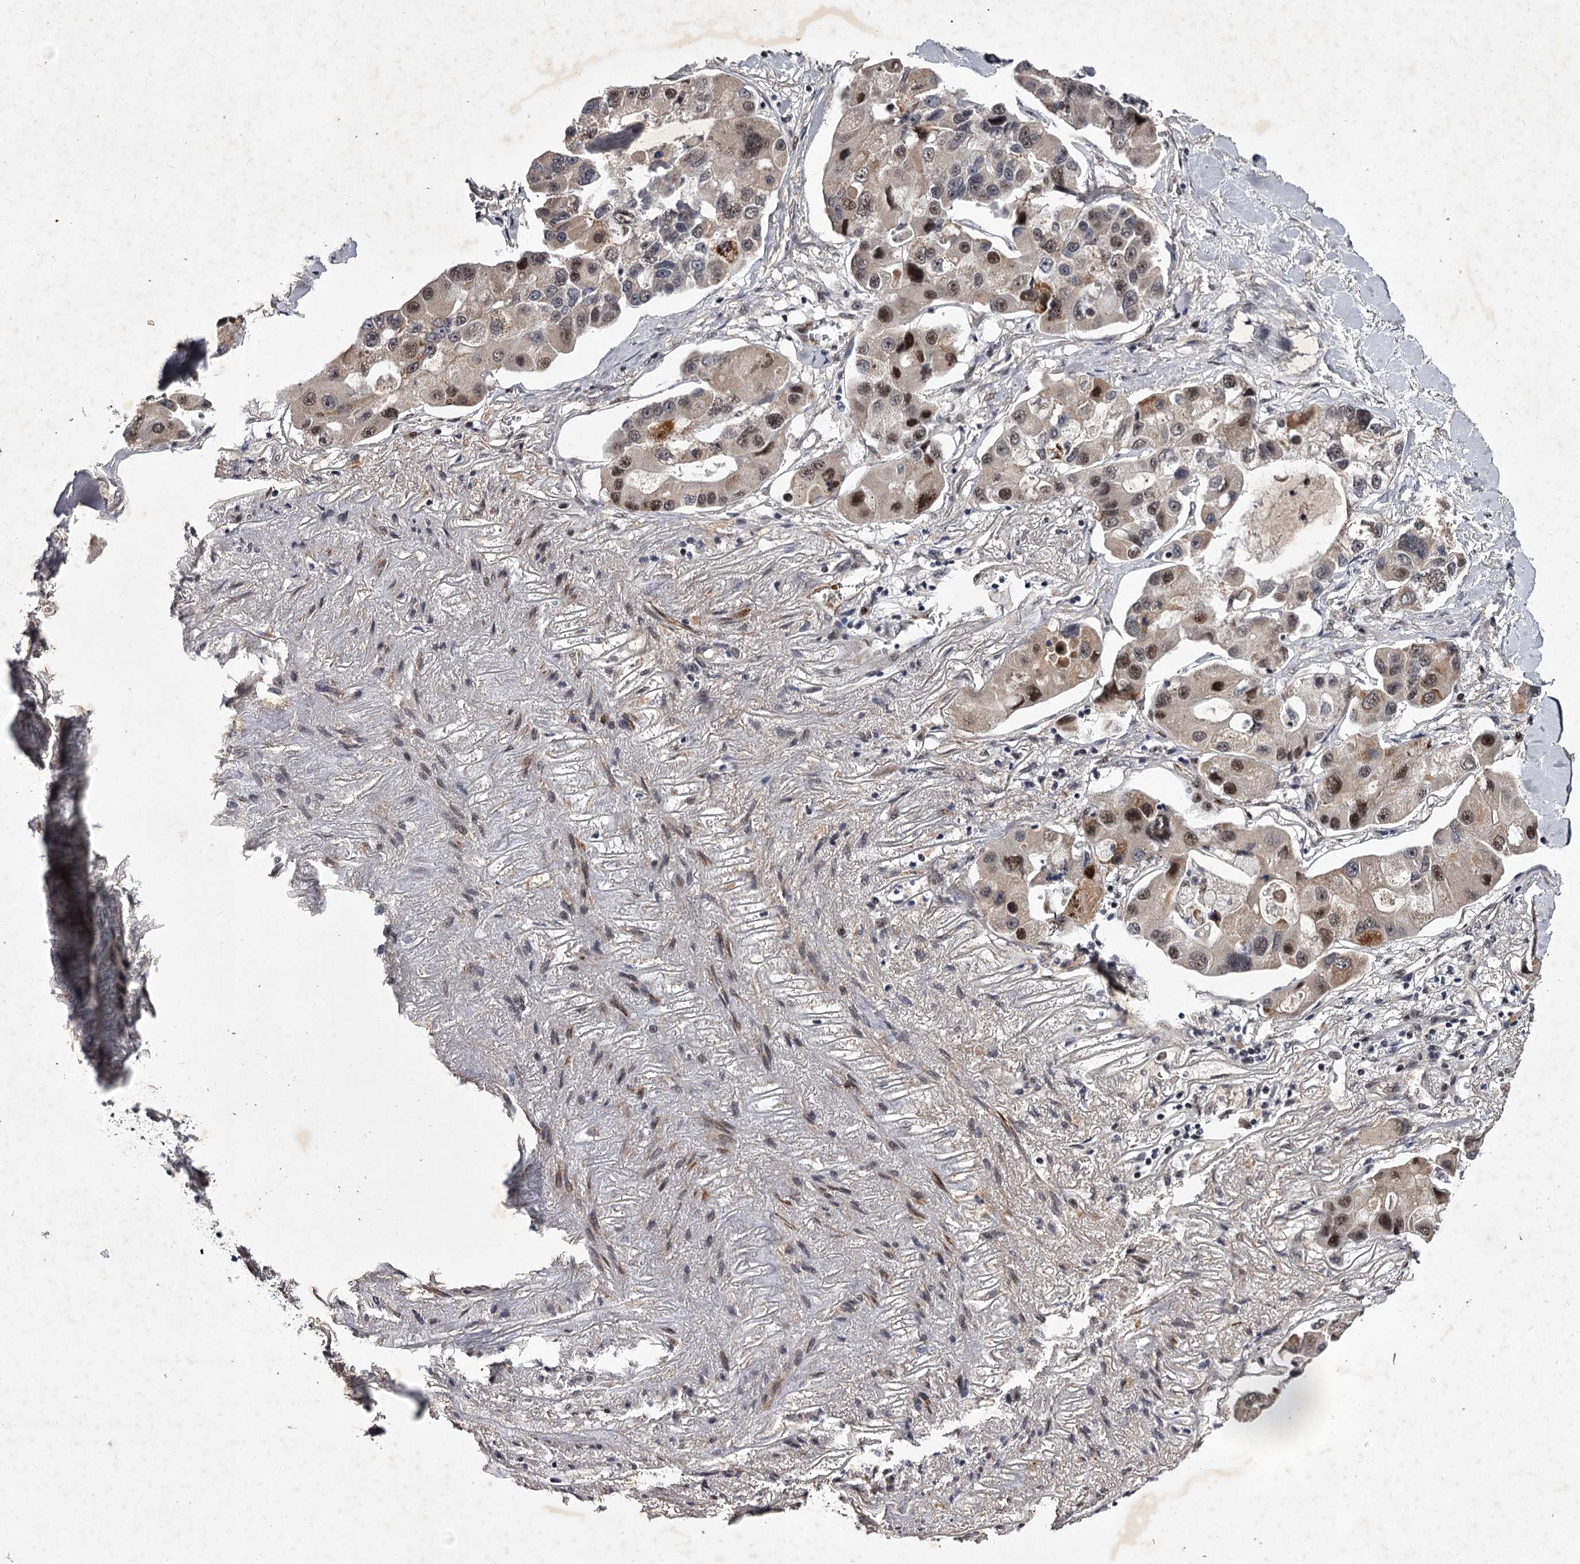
{"staining": {"intensity": "moderate", "quantity": "25%-75%", "location": "cytoplasmic/membranous,nuclear"}, "tissue": "lung cancer", "cell_type": "Tumor cells", "image_type": "cancer", "snomed": [{"axis": "morphology", "description": "Adenocarcinoma, NOS"}, {"axis": "topography", "description": "Lung"}], "caption": "Immunohistochemical staining of human lung adenocarcinoma displays medium levels of moderate cytoplasmic/membranous and nuclear protein staining in about 25%-75% of tumor cells.", "gene": "RNF44", "patient": {"sex": "female", "age": 54}}